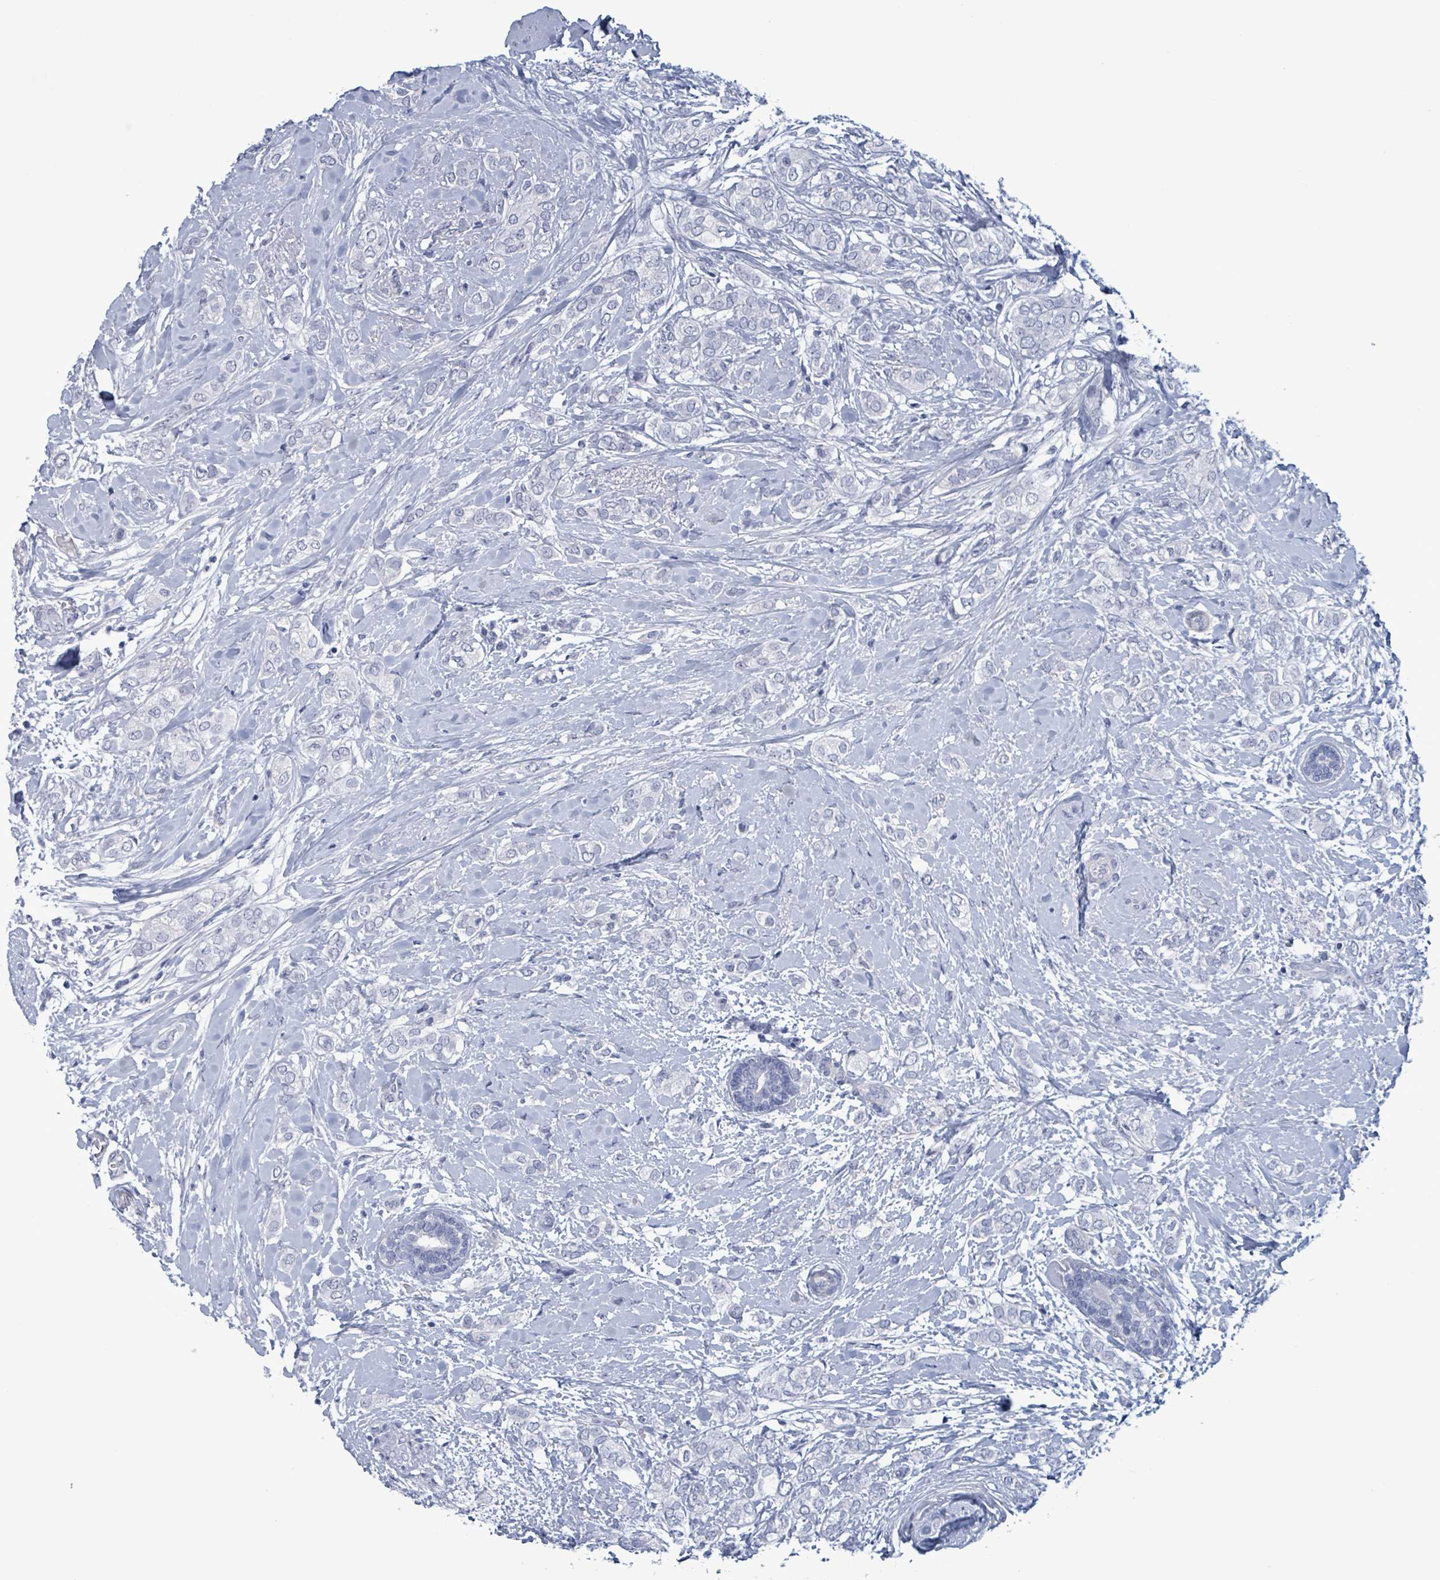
{"staining": {"intensity": "negative", "quantity": "none", "location": "none"}, "tissue": "breast cancer", "cell_type": "Tumor cells", "image_type": "cancer", "snomed": [{"axis": "morphology", "description": "Duct carcinoma"}, {"axis": "topography", "description": "Breast"}], "caption": "High magnification brightfield microscopy of breast cancer (invasive ductal carcinoma) stained with DAB (3,3'-diaminobenzidine) (brown) and counterstained with hematoxylin (blue): tumor cells show no significant positivity.", "gene": "ZNF771", "patient": {"sex": "female", "age": 73}}